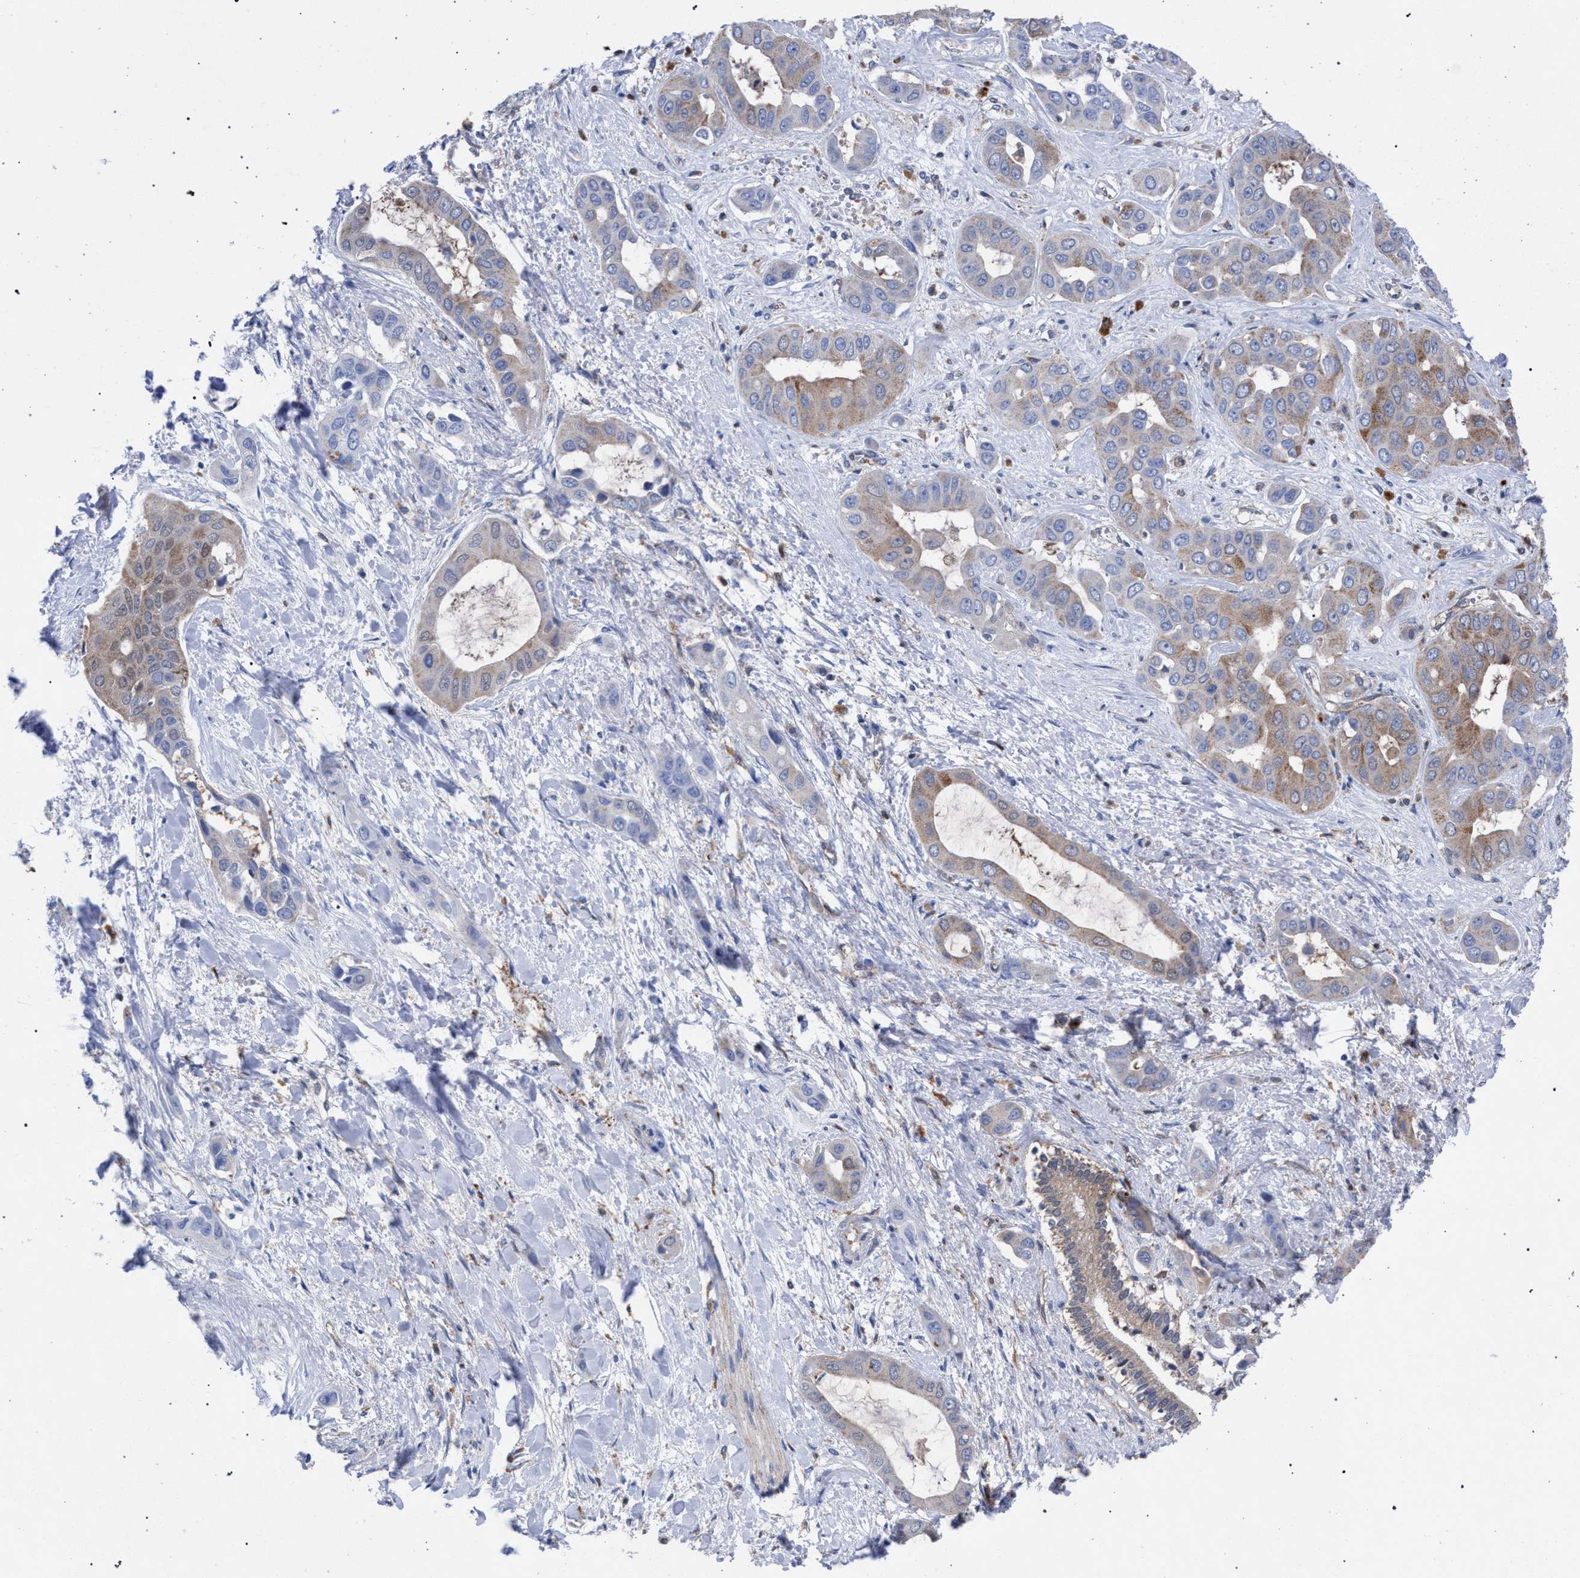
{"staining": {"intensity": "weak", "quantity": "<25%", "location": "cytoplasmic/membranous"}, "tissue": "liver cancer", "cell_type": "Tumor cells", "image_type": "cancer", "snomed": [{"axis": "morphology", "description": "Cholangiocarcinoma"}, {"axis": "topography", "description": "Liver"}], "caption": "This is a image of immunohistochemistry staining of liver cholangiocarcinoma, which shows no positivity in tumor cells.", "gene": "GMPR", "patient": {"sex": "female", "age": 52}}